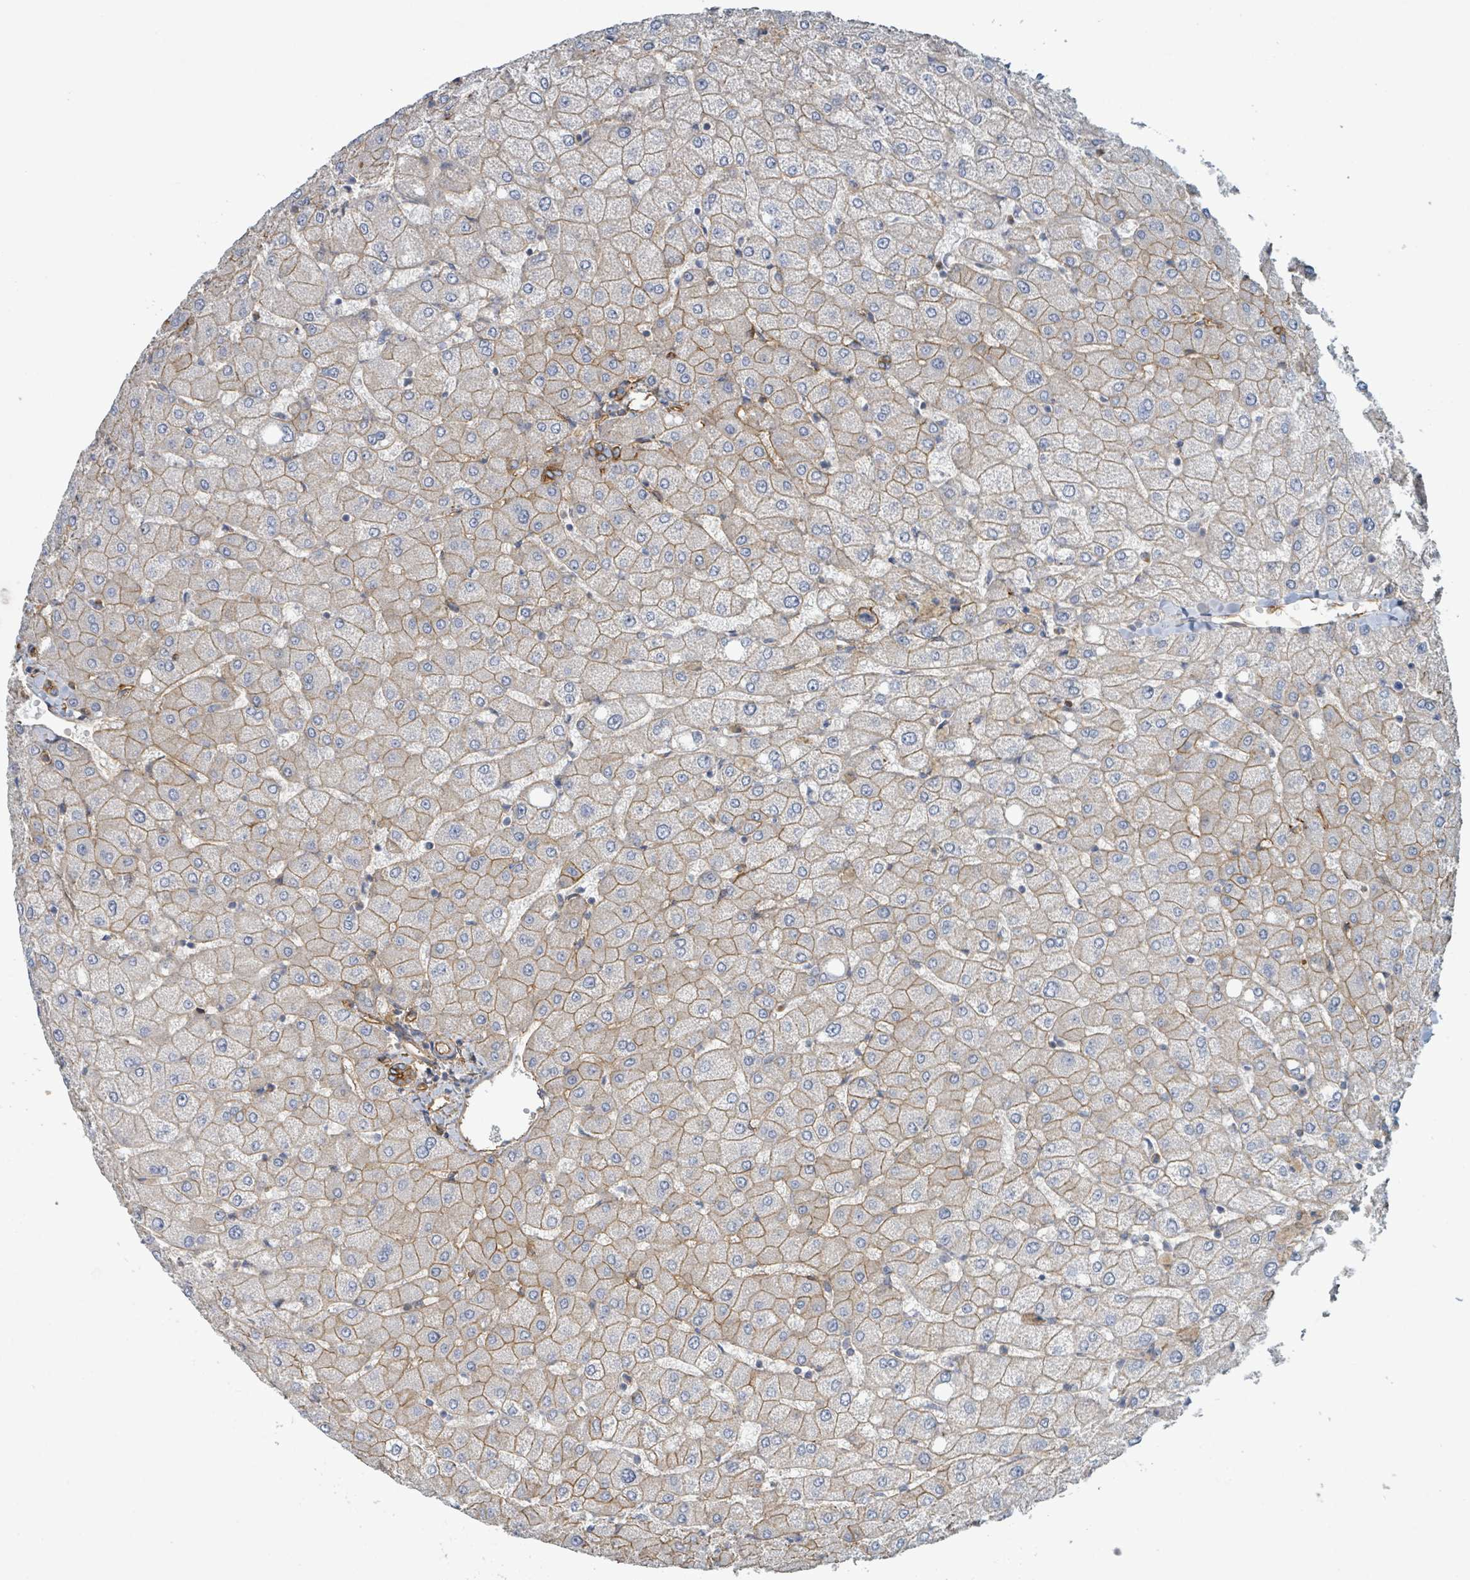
{"staining": {"intensity": "moderate", "quantity": ">75%", "location": "cytoplasmic/membranous"}, "tissue": "liver", "cell_type": "Cholangiocytes", "image_type": "normal", "snomed": [{"axis": "morphology", "description": "Normal tissue, NOS"}, {"axis": "topography", "description": "Liver"}], "caption": "Immunohistochemistry (IHC) of normal liver displays medium levels of moderate cytoplasmic/membranous expression in approximately >75% of cholangiocytes. The protein of interest is stained brown, and the nuclei are stained in blue (DAB (3,3'-diaminobenzidine) IHC with brightfield microscopy, high magnification).", "gene": "LDOC1", "patient": {"sex": "female", "age": 54}}